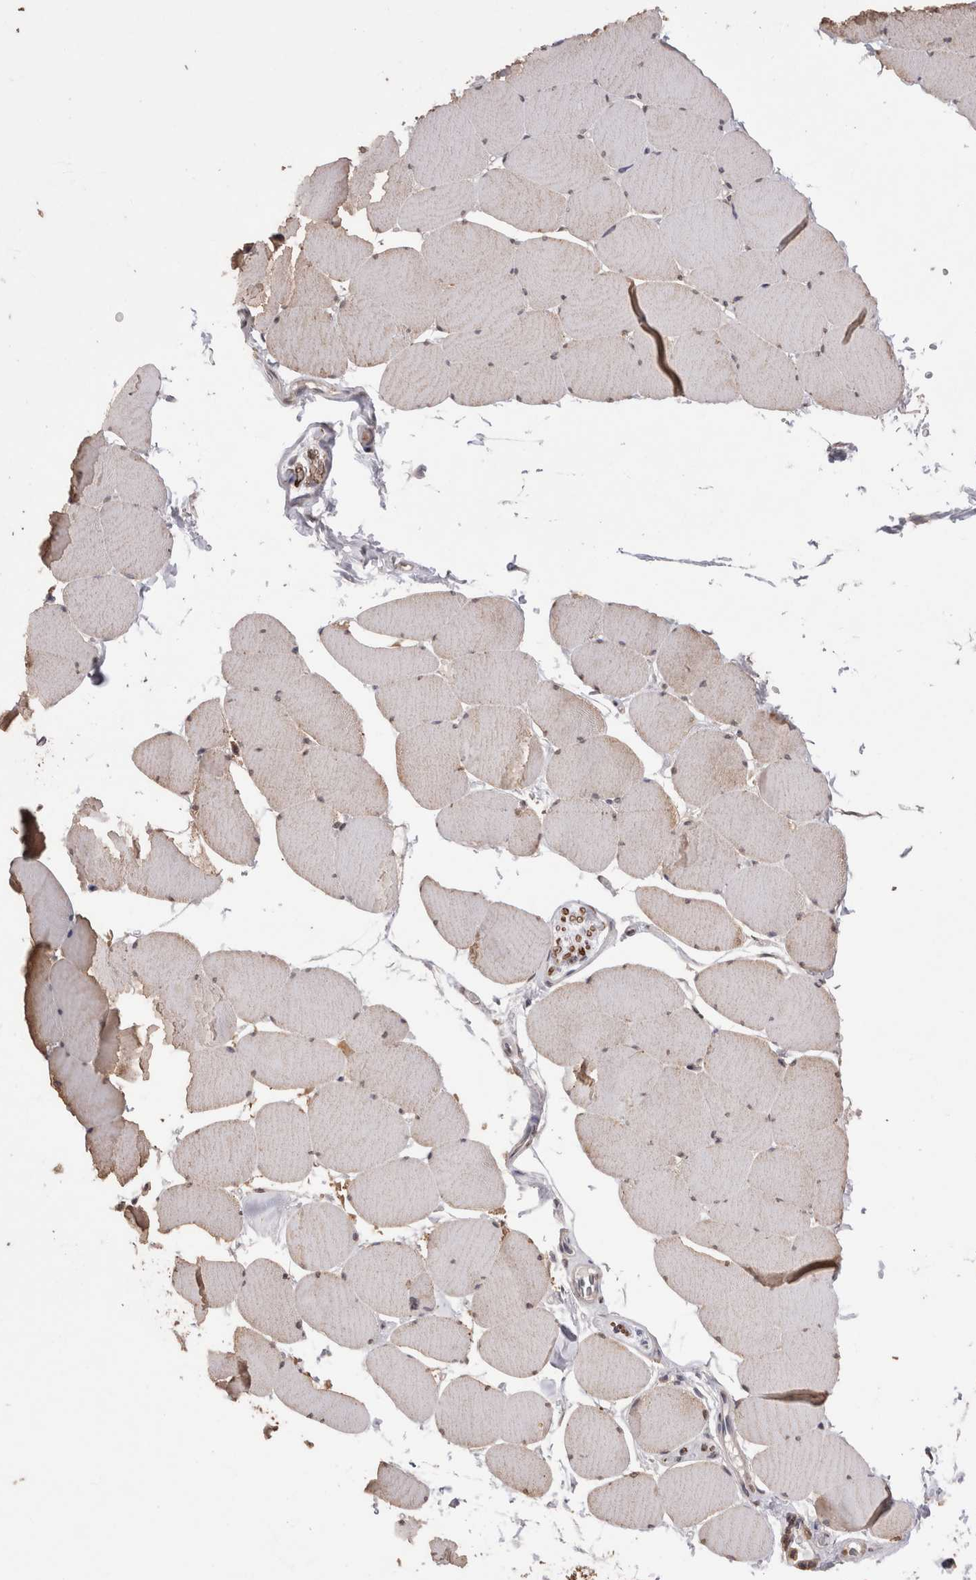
{"staining": {"intensity": "weak", "quantity": ">75%", "location": "cytoplasmic/membranous"}, "tissue": "skeletal muscle", "cell_type": "Myocytes", "image_type": "normal", "snomed": [{"axis": "morphology", "description": "Normal tissue, NOS"}, {"axis": "topography", "description": "Skeletal muscle"}], "caption": "Normal skeletal muscle displays weak cytoplasmic/membranous staining in about >75% of myocytes, visualized by immunohistochemistry. Using DAB (brown) and hematoxylin (blue) stains, captured at high magnification using brightfield microscopy.", "gene": "GRK5", "patient": {"sex": "male", "age": 62}}